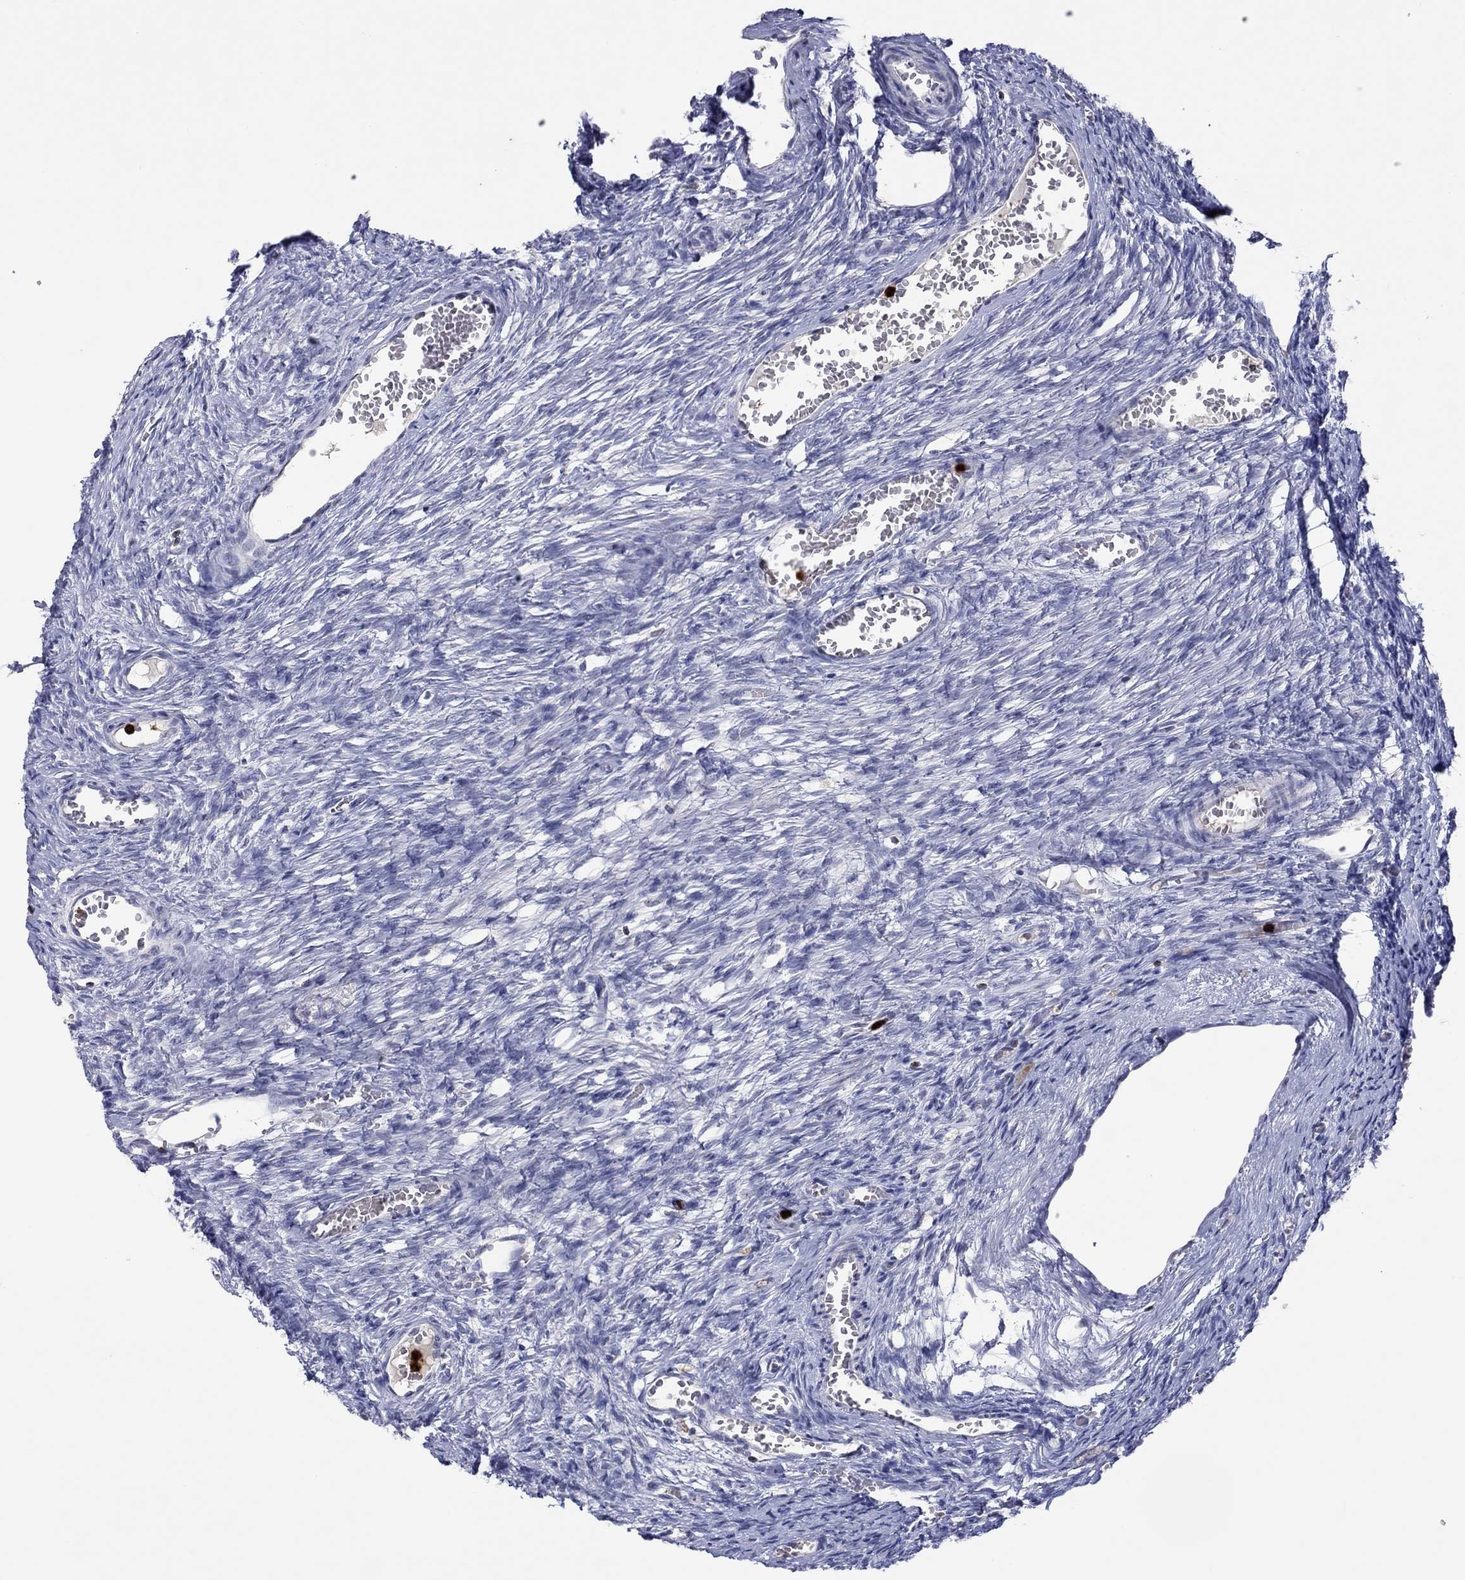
{"staining": {"intensity": "negative", "quantity": "none", "location": "none"}, "tissue": "ovary", "cell_type": "Follicle cells", "image_type": "normal", "snomed": [{"axis": "morphology", "description": "Normal tissue, NOS"}, {"axis": "topography", "description": "Ovary"}], "caption": "Protein analysis of normal ovary displays no significant expression in follicle cells.", "gene": "CCL5", "patient": {"sex": "female", "age": 39}}